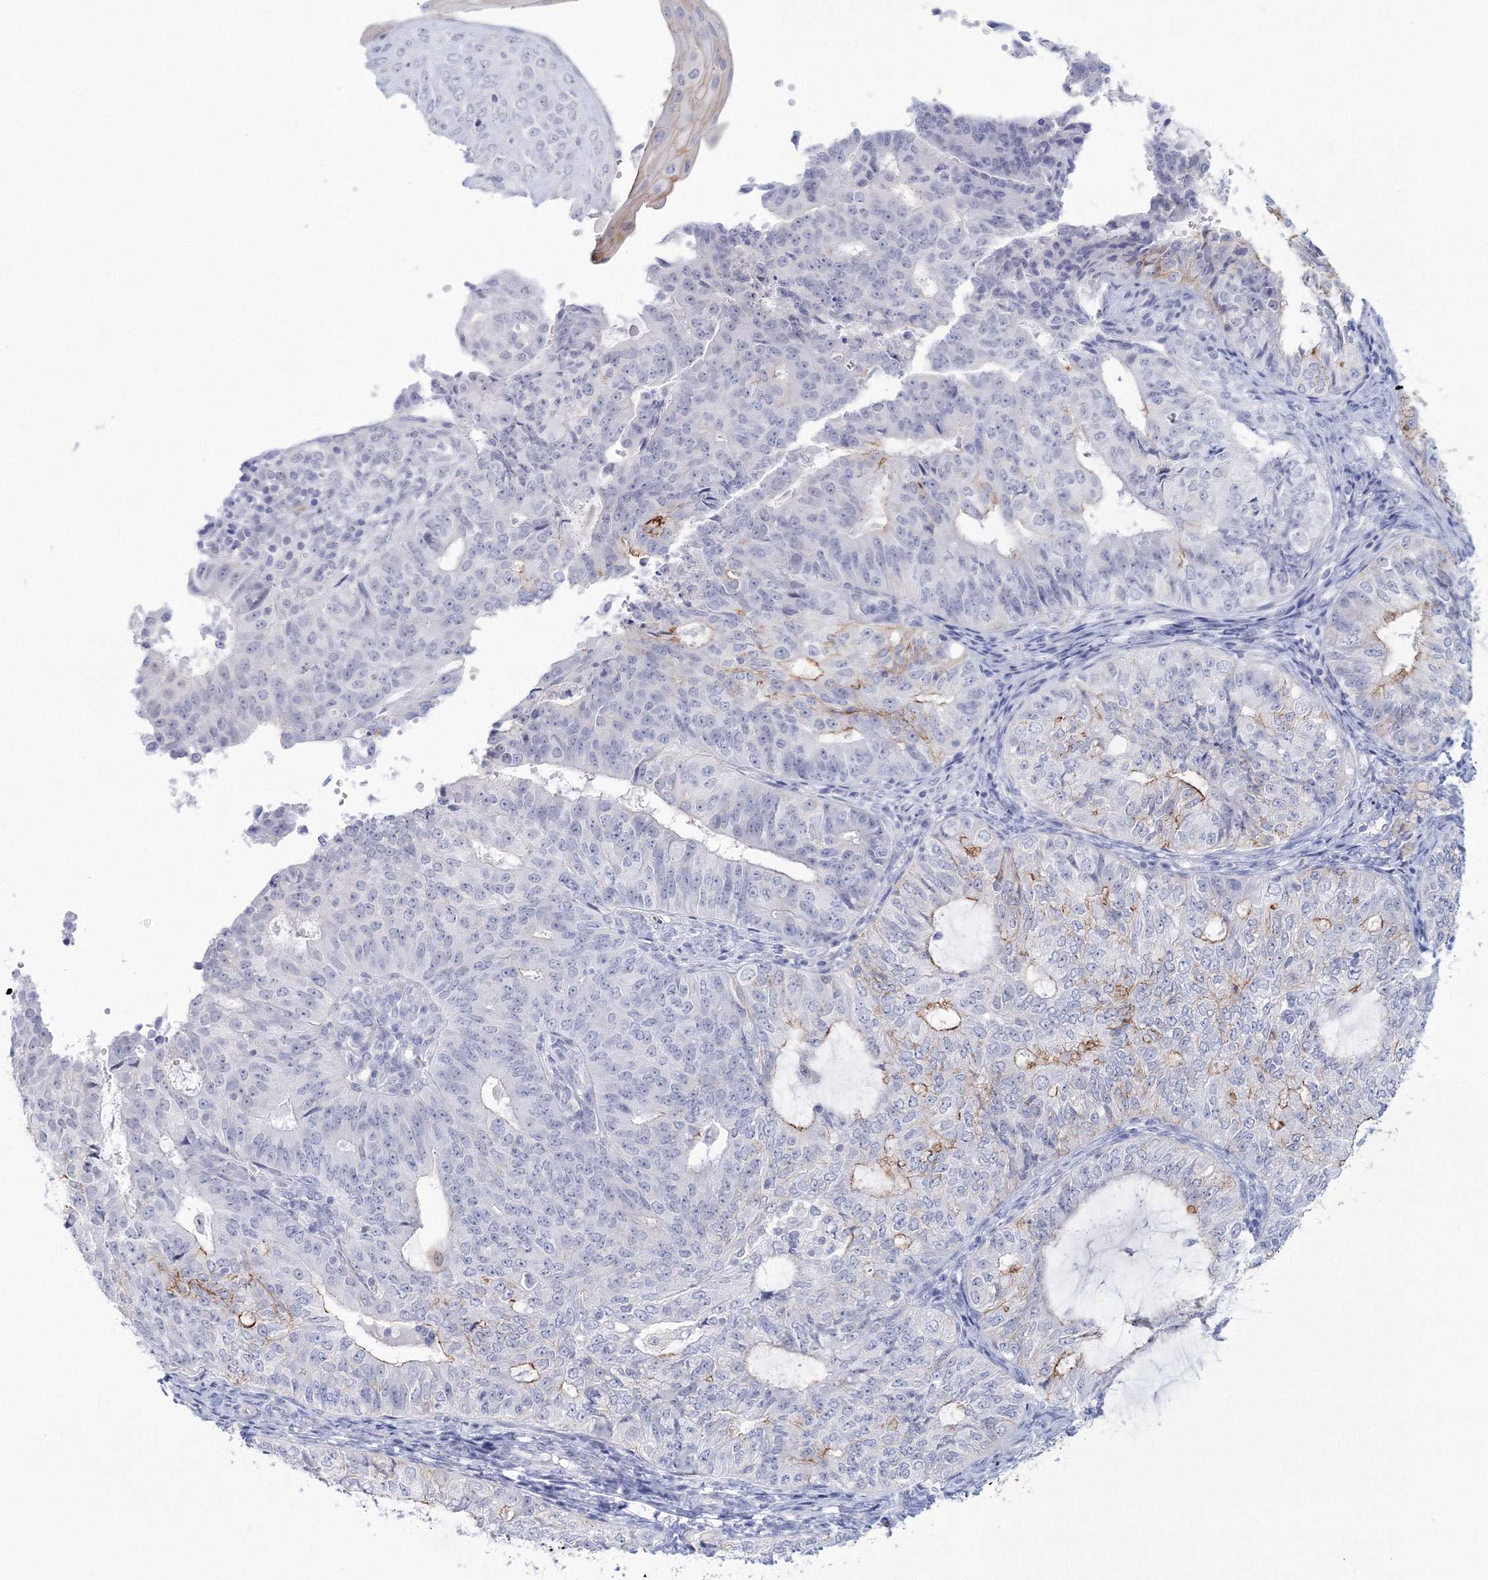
{"staining": {"intensity": "moderate", "quantity": "<25%", "location": "cytoplasmic/membranous"}, "tissue": "endometrial cancer", "cell_type": "Tumor cells", "image_type": "cancer", "snomed": [{"axis": "morphology", "description": "Adenocarcinoma, NOS"}, {"axis": "topography", "description": "Endometrium"}], "caption": "Immunohistochemical staining of adenocarcinoma (endometrial) displays low levels of moderate cytoplasmic/membranous expression in approximately <25% of tumor cells. The staining was performed using DAB to visualize the protein expression in brown, while the nuclei were stained in blue with hematoxylin (Magnification: 20x).", "gene": "VSIG1", "patient": {"sex": "female", "age": 32}}